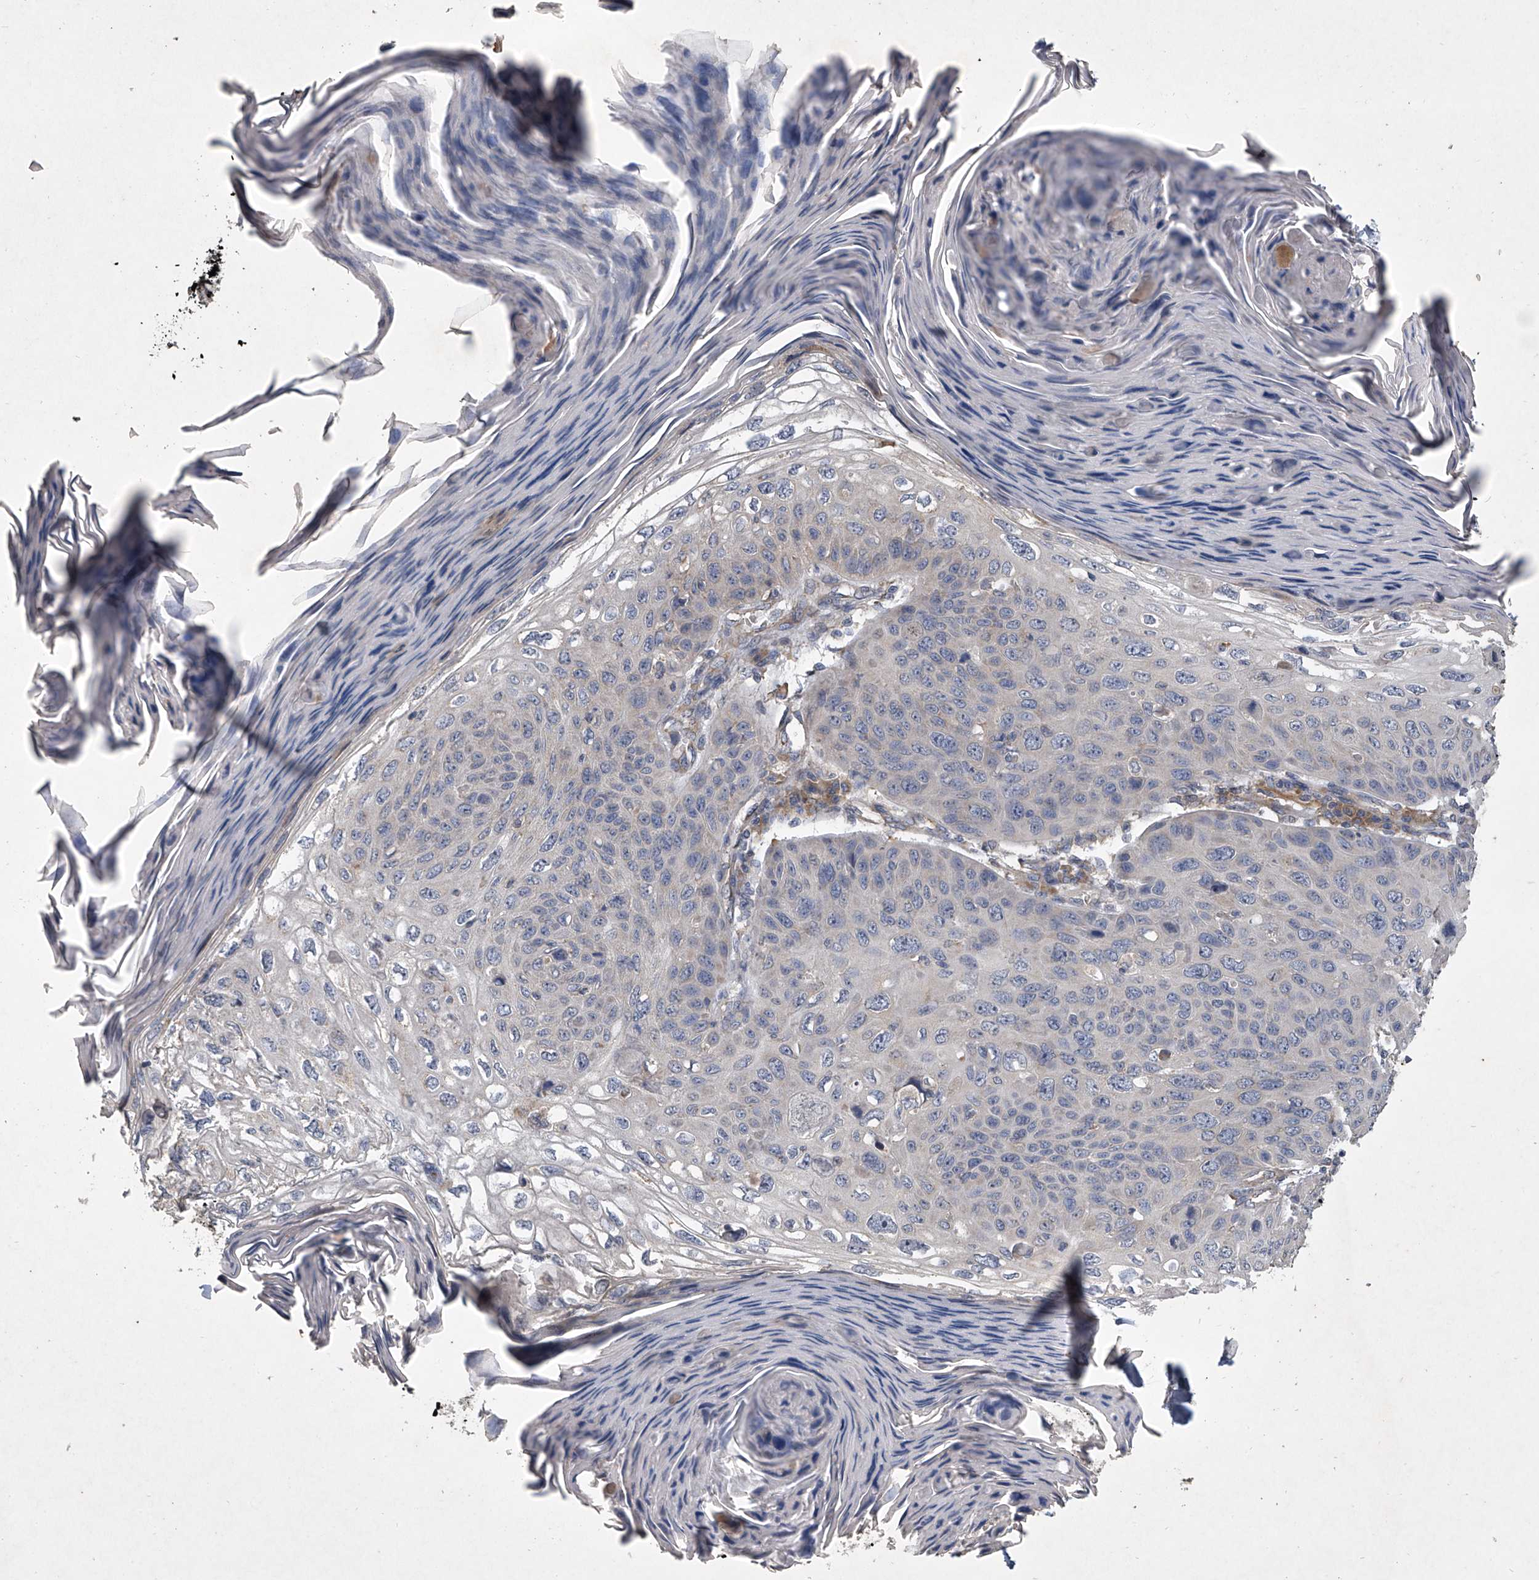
{"staining": {"intensity": "negative", "quantity": "none", "location": "none"}, "tissue": "skin cancer", "cell_type": "Tumor cells", "image_type": "cancer", "snomed": [{"axis": "morphology", "description": "Squamous cell carcinoma, NOS"}, {"axis": "topography", "description": "Skin"}], "caption": "Skin squamous cell carcinoma was stained to show a protein in brown. There is no significant staining in tumor cells.", "gene": "DOCK9", "patient": {"sex": "female", "age": 90}}